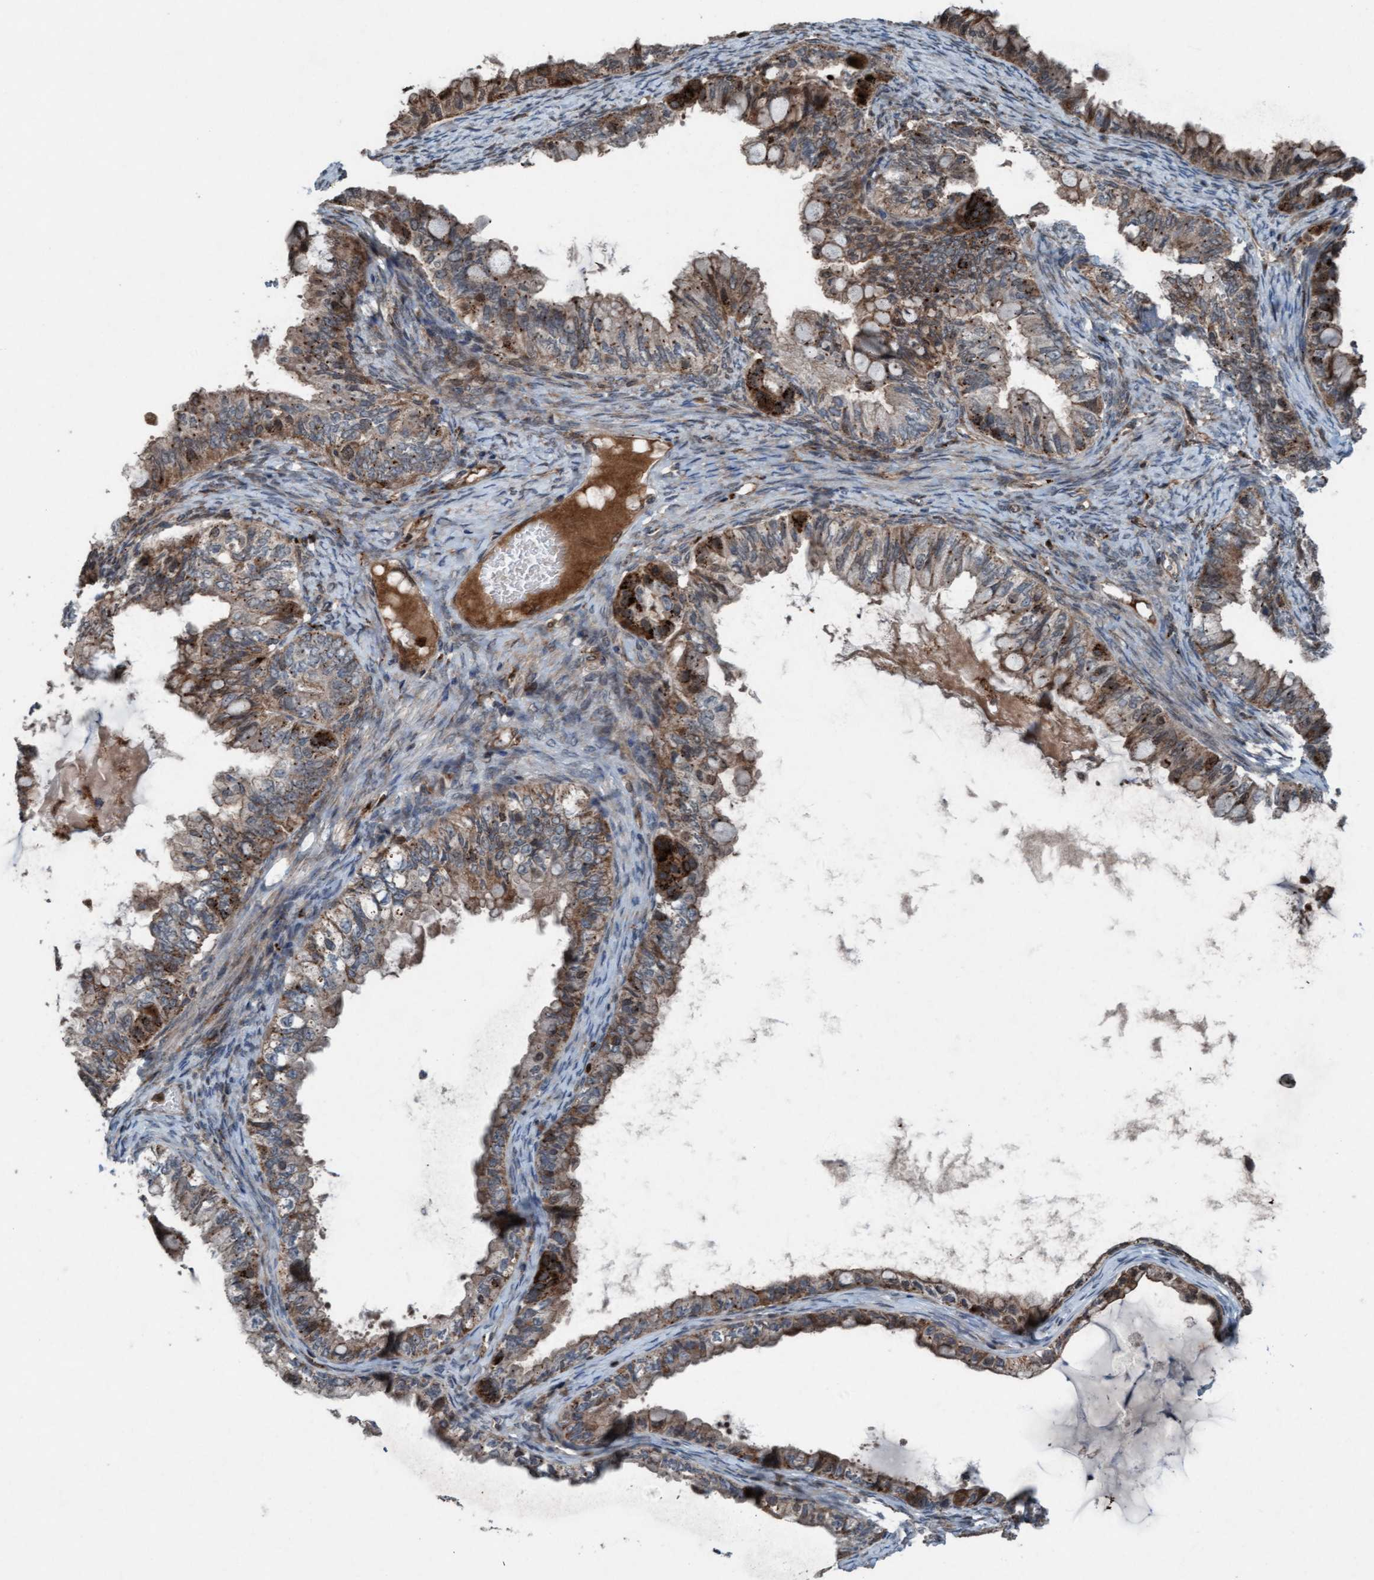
{"staining": {"intensity": "weak", "quantity": ">75%", "location": "cytoplasmic/membranous"}, "tissue": "ovarian cancer", "cell_type": "Tumor cells", "image_type": "cancer", "snomed": [{"axis": "morphology", "description": "Cystadenocarcinoma, mucinous, NOS"}, {"axis": "topography", "description": "Ovary"}], "caption": "Approximately >75% of tumor cells in ovarian mucinous cystadenocarcinoma demonstrate weak cytoplasmic/membranous protein staining as visualized by brown immunohistochemical staining.", "gene": "PLXNB2", "patient": {"sex": "female", "age": 80}}